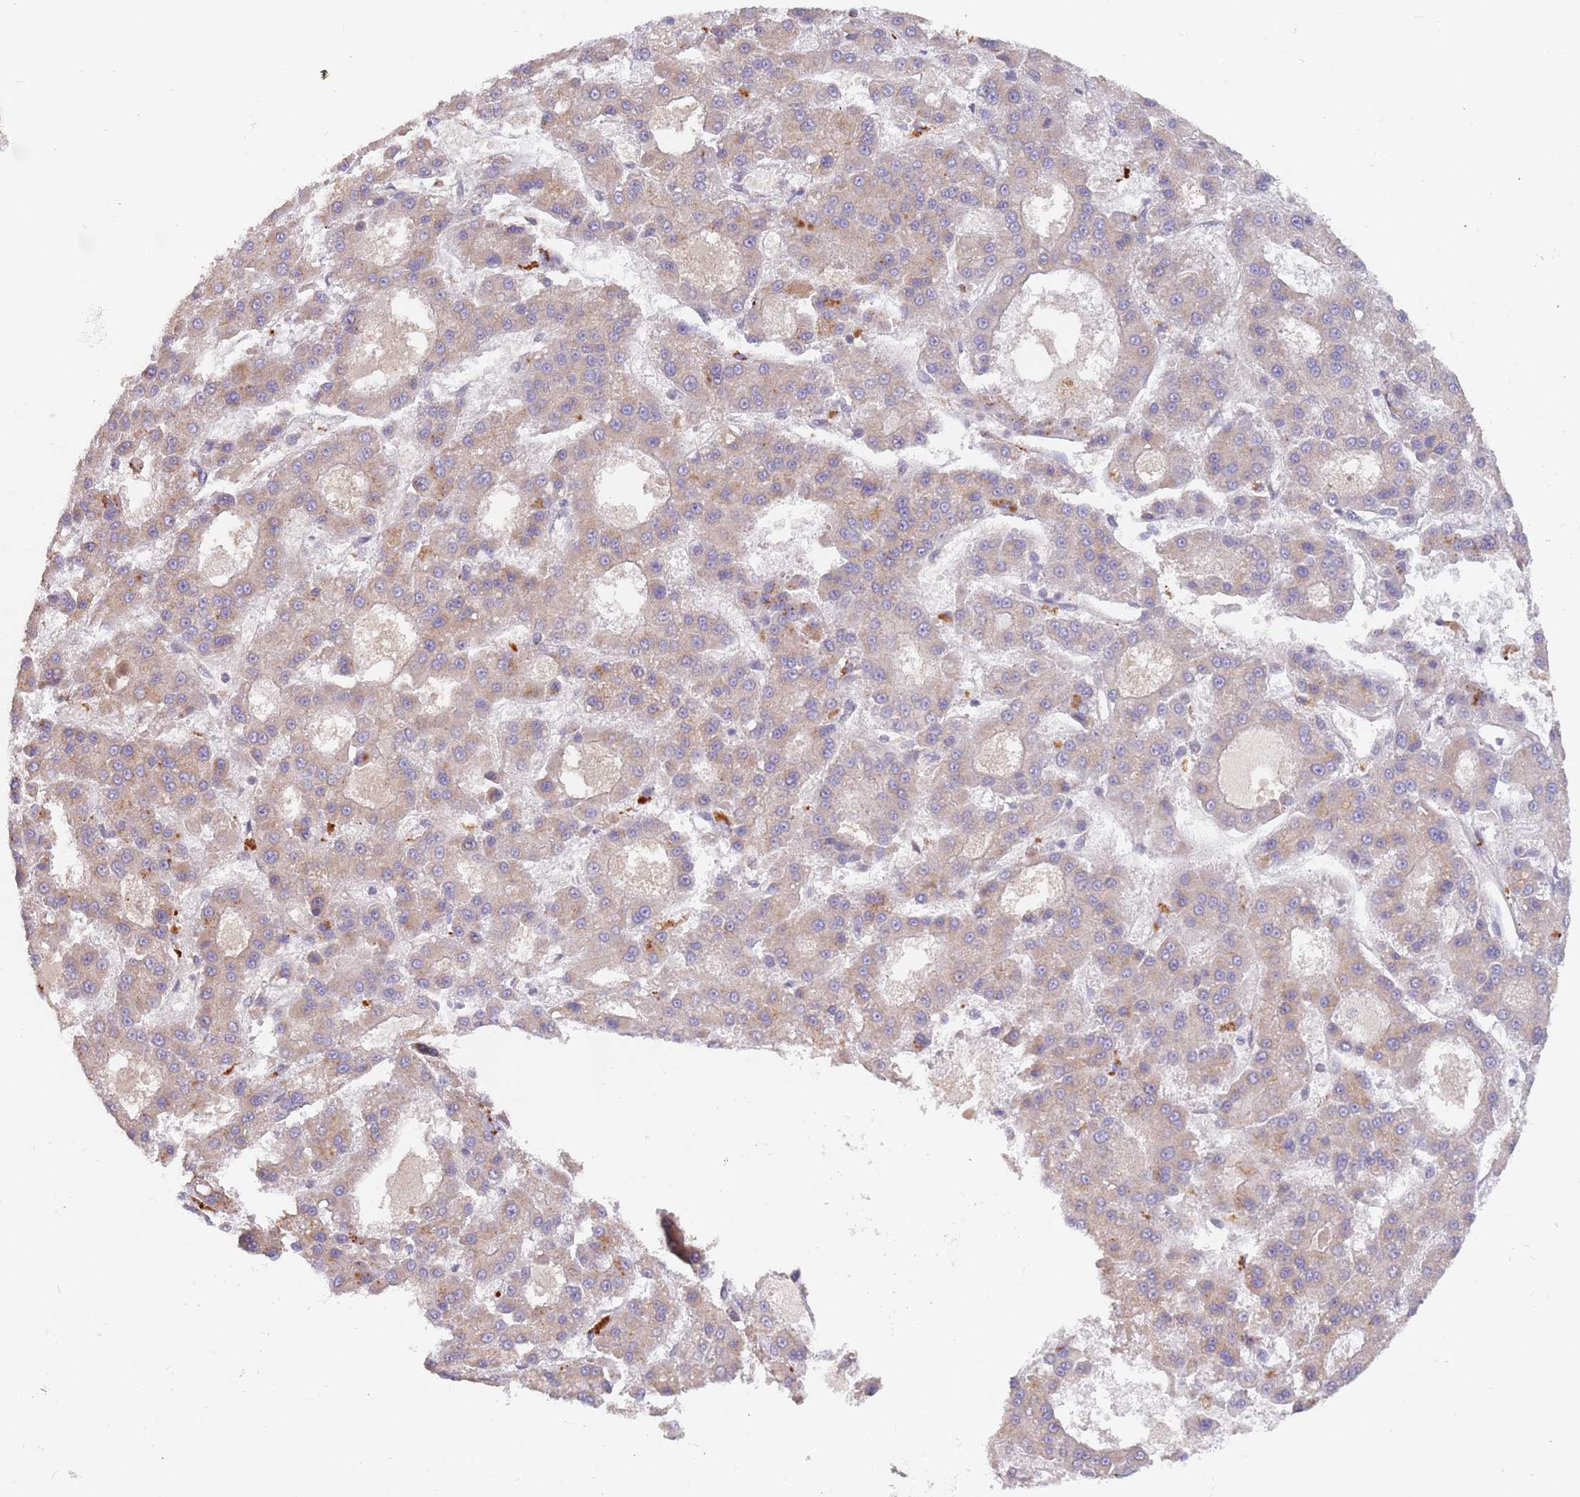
{"staining": {"intensity": "weak", "quantity": "25%-75%", "location": "cytoplasmic/membranous"}, "tissue": "liver cancer", "cell_type": "Tumor cells", "image_type": "cancer", "snomed": [{"axis": "morphology", "description": "Carcinoma, Hepatocellular, NOS"}, {"axis": "topography", "description": "Liver"}], "caption": "IHC of human hepatocellular carcinoma (liver) shows low levels of weak cytoplasmic/membranous expression in approximately 25%-75% of tumor cells.", "gene": "GUK1", "patient": {"sex": "male", "age": 70}}